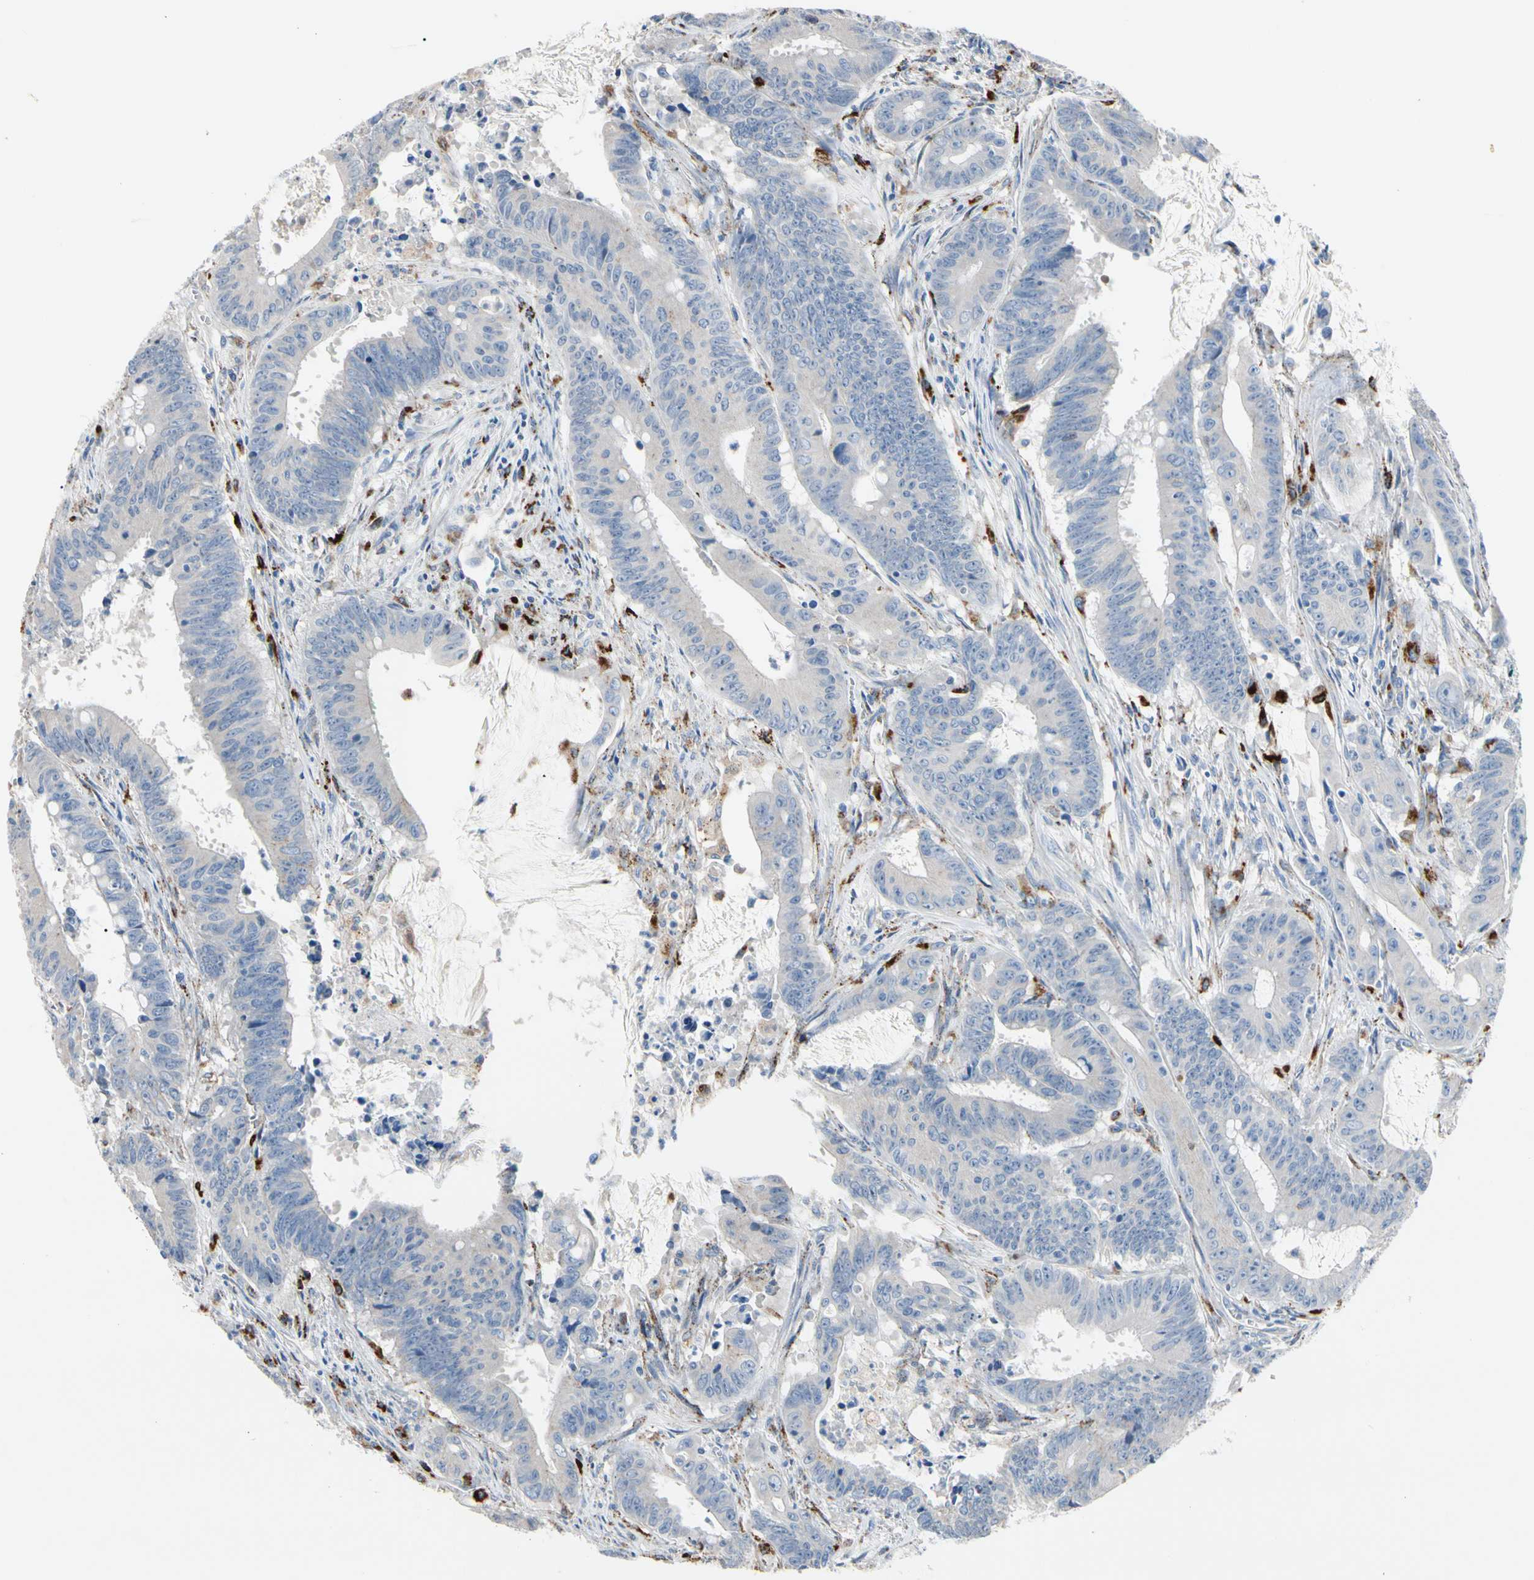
{"staining": {"intensity": "negative", "quantity": "none", "location": "none"}, "tissue": "colorectal cancer", "cell_type": "Tumor cells", "image_type": "cancer", "snomed": [{"axis": "morphology", "description": "Adenocarcinoma, NOS"}, {"axis": "topography", "description": "Colon"}], "caption": "This is an immunohistochemistry micrograph of human colorectal cancer (adenocarcinoma). There is no staining in tumor cells.", "gene": "RETSAT", "patient": {"sex": "male", "age": 45}}